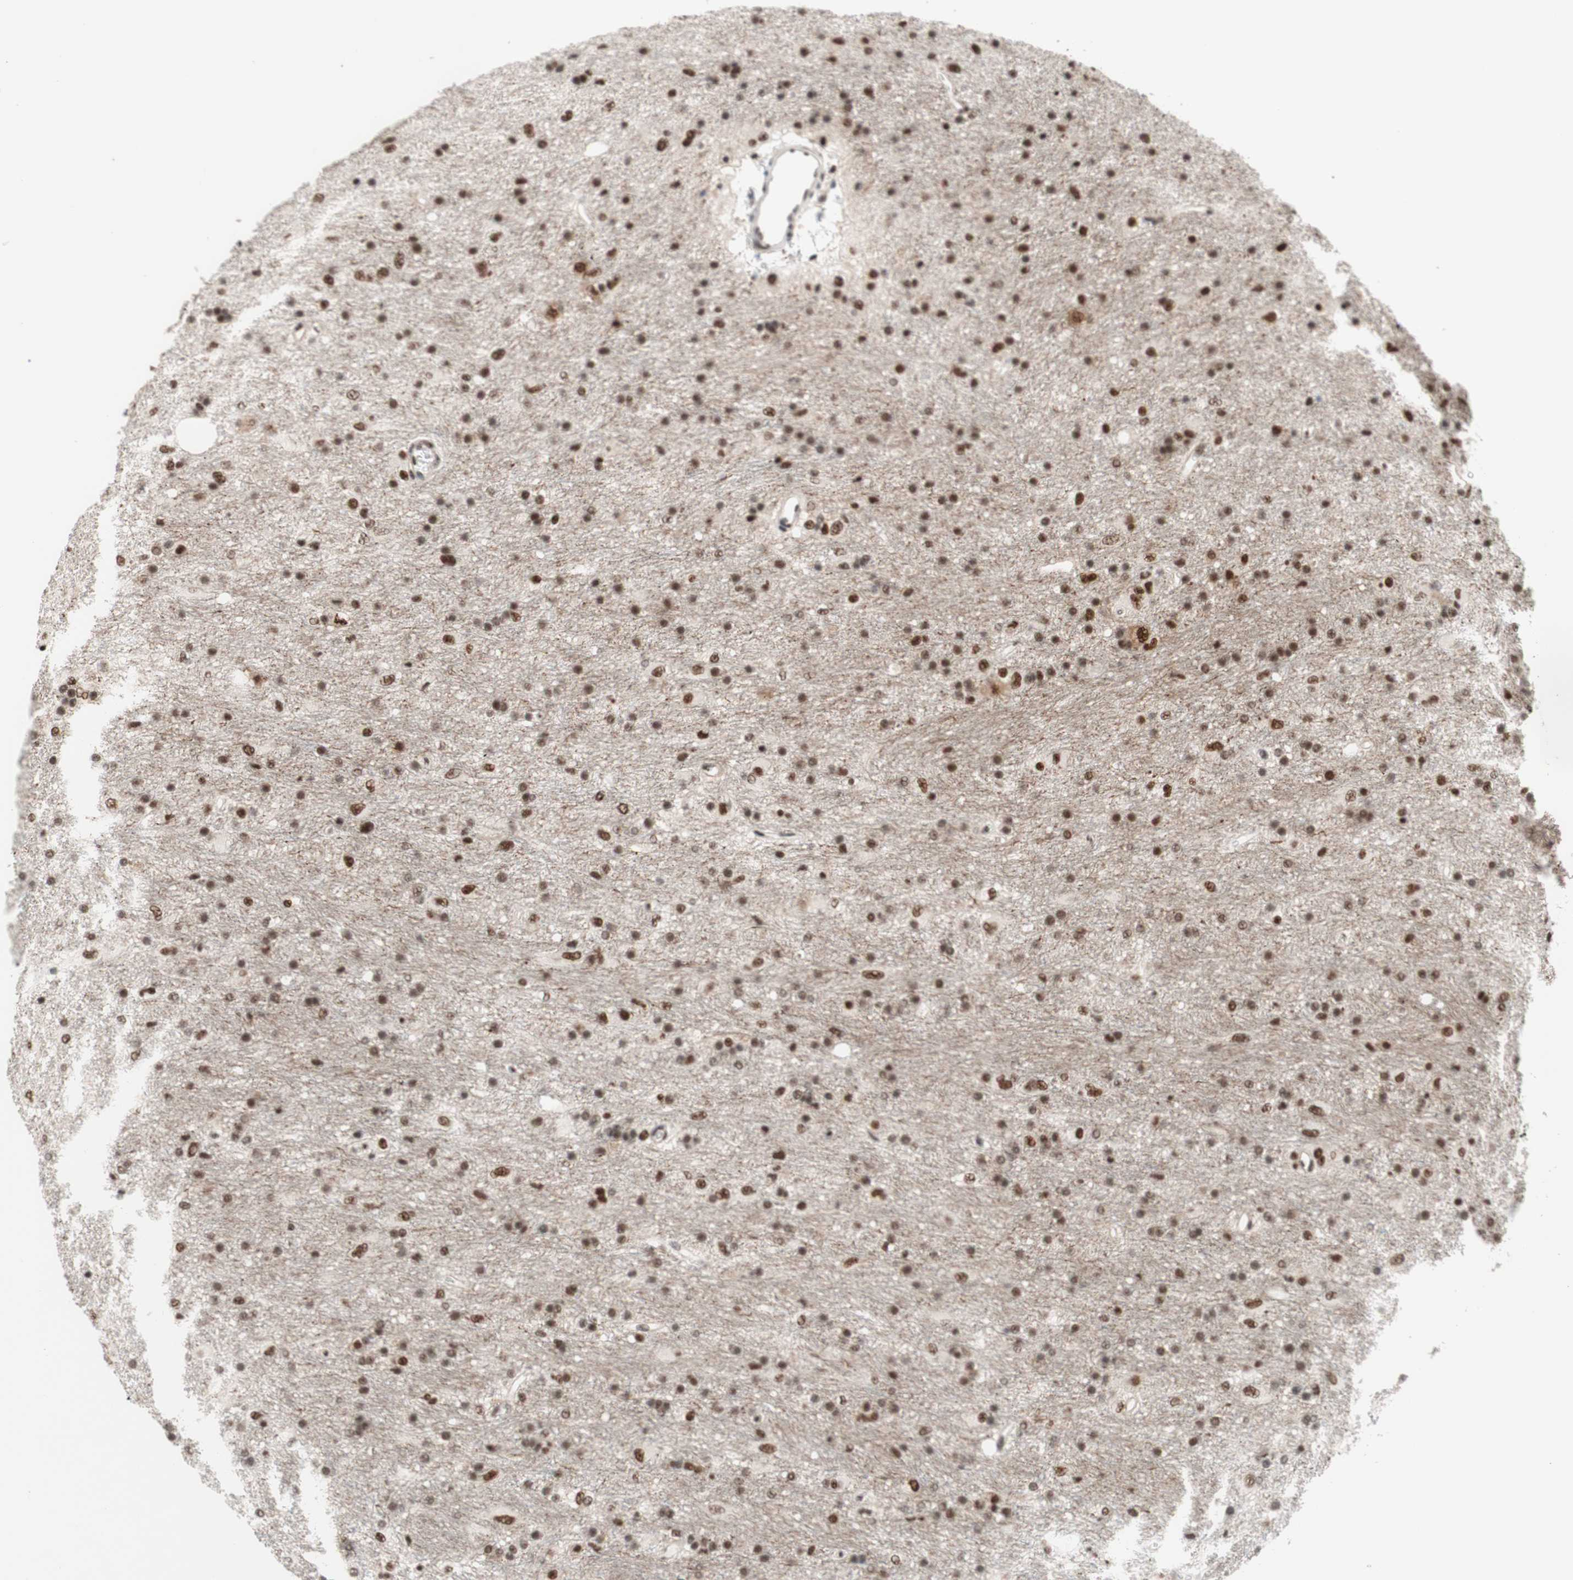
{"staining": {"intensity": "strong", "quantity": ">75%", "location": "nuclear"}, "tissue": "glioma", "cell_type": "Tumor cells", "image_type": "cancer", "snomed": [{"axis": "morphology", "description": "Glioma, malignant, Low grade"}, {"axis": "topography", "description": "Brain"}], "caption": "Tumor cells exhibit high levels of strong nuclear staining in approximately >75% of cells in human low-grade glioma (malignant).", "gene": "PRPF19", "patient": {"sex": "male", "age": 77}}